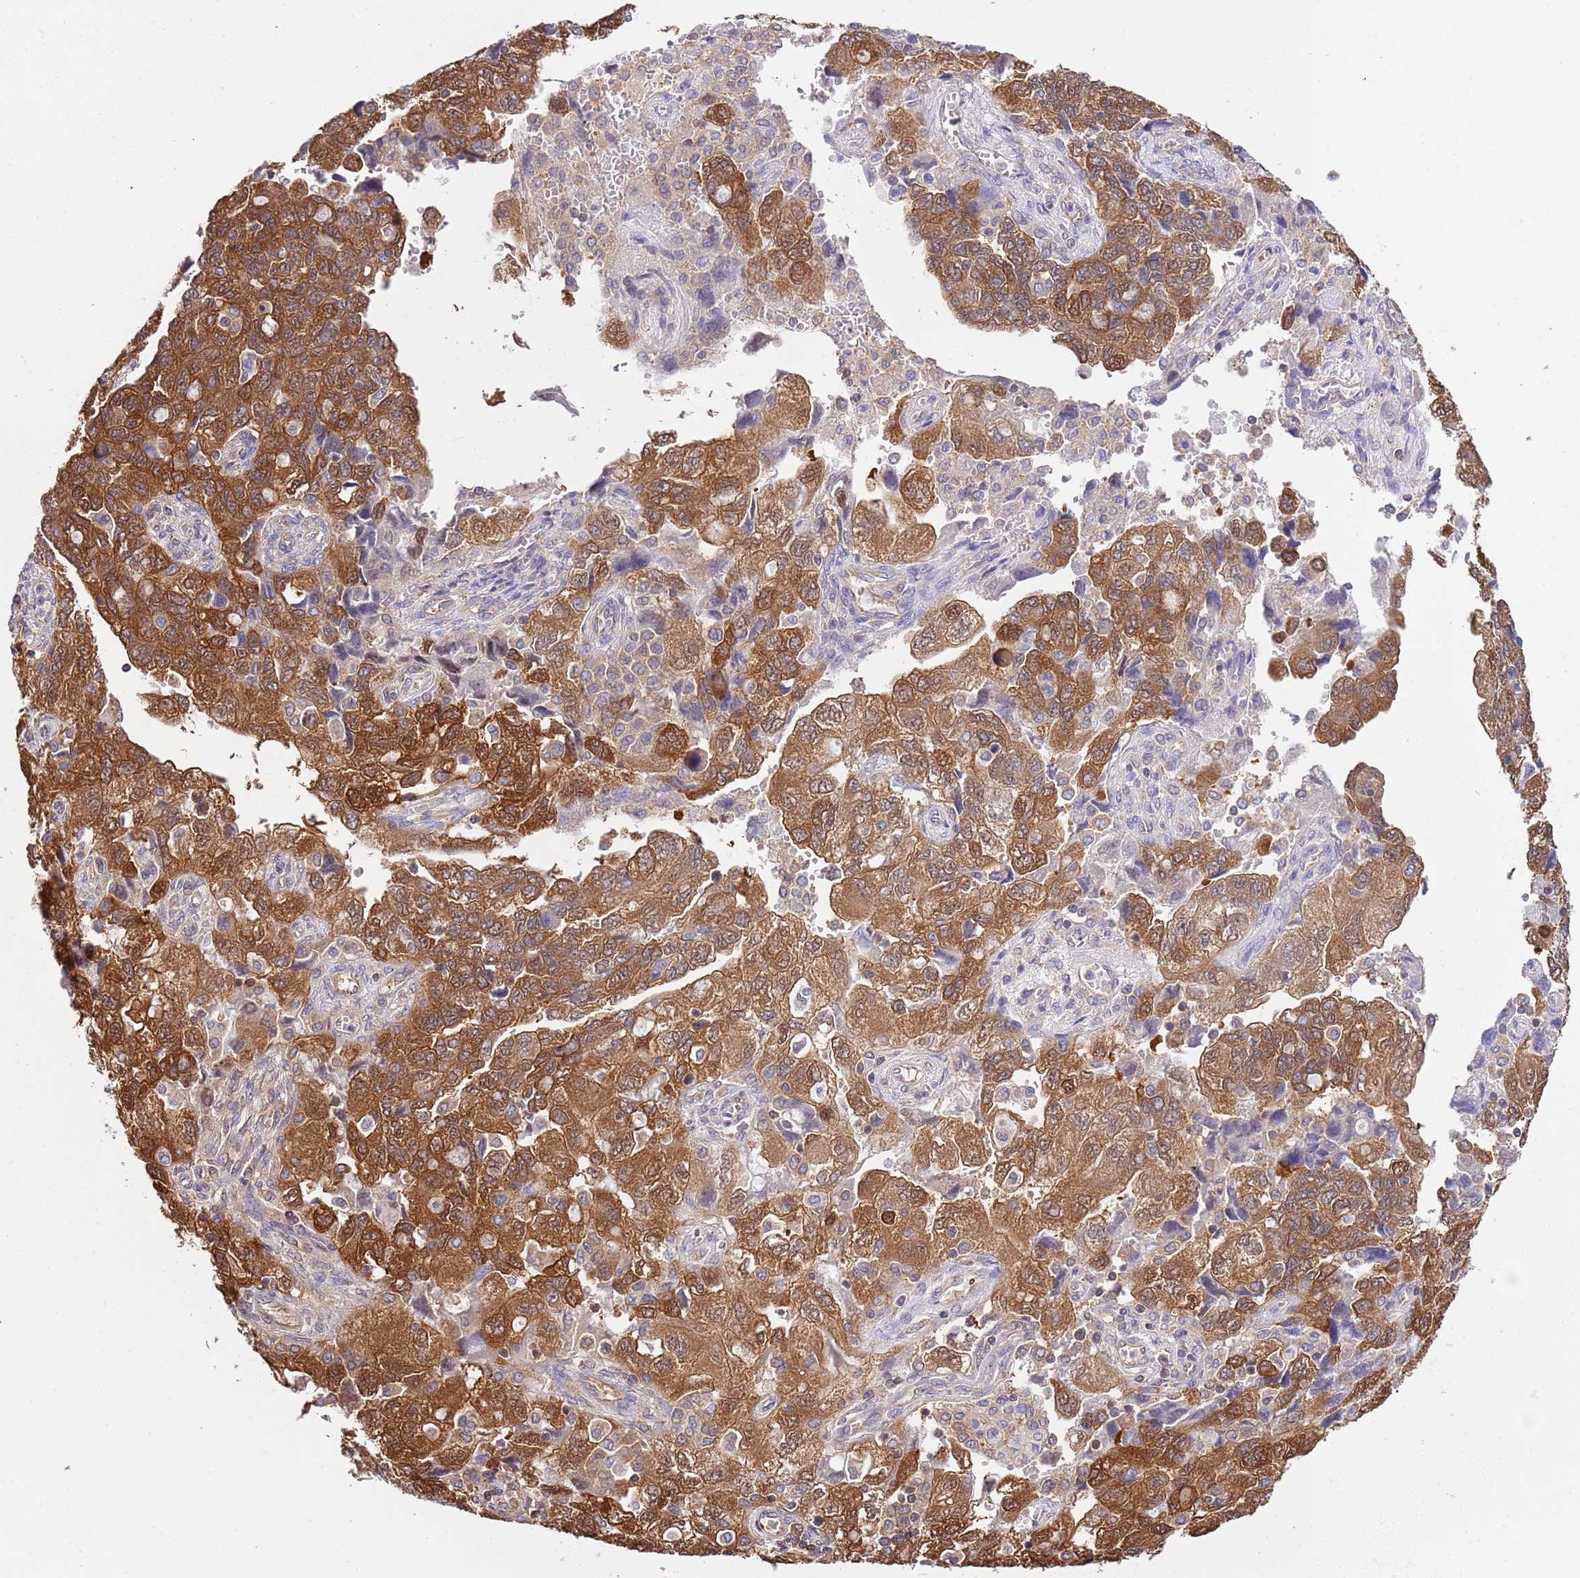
{"staining": {"intensity": "strong", "quantity": ">75%", "location": "cytoplasmic/membranous,nuclear"}, "tissue": "ovarian cancer", "cell_type": "Tumor cells", "image_type": "cancer", "snomed": [{"axis": "morphology", "description": "Carcinoma, NOS"}, {"axis": "morphology", "description": "Cystadenocarcinoma, serous, NOS"}, {"axis": "topography", "description": "Ovary"}], "caption": "Immunohistochemistry (IHC) image of ovarian cancer stained for a protein (brown), which reveals high levels of strong cytoplasmic/membranous and nuclear positivity in about >75% of tumor cells.", "gene": "STIP1", "patient": {"sex": "female", "age": 69}}